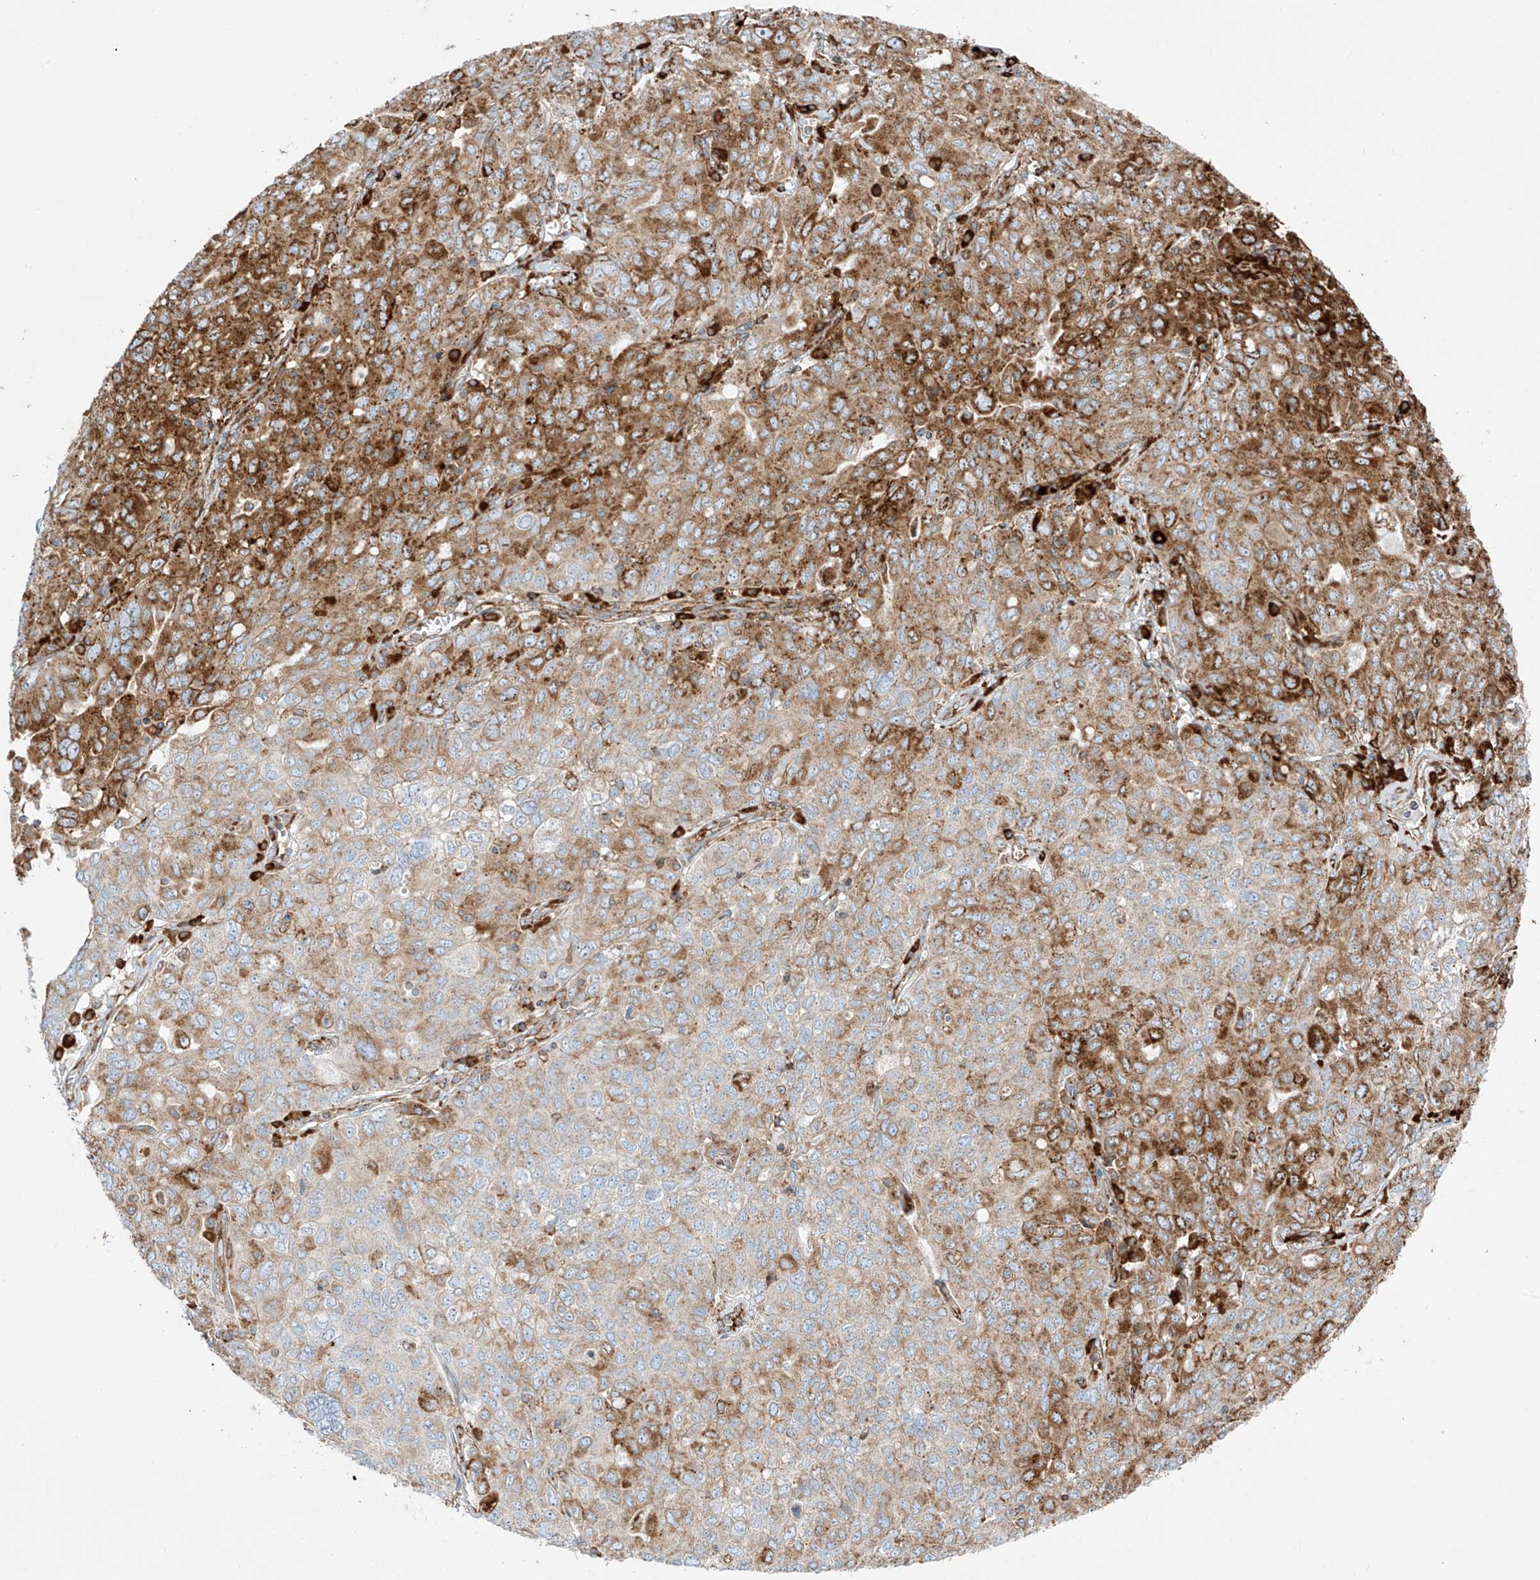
{"staining": {"intensity": "moderate", "quantity": ">75%", "location": "cytoplasmic/membranous"}, "tissue": "ovarian cancer", "cell_type": "Tumor cells", "image_type": "cancer", "snomed": [{"axis": "morphology", "description": "Carcinoma, endometroid"}, {"axis": "topography", "description": "Ovary"}], "caption": "Tumor cells demonstrate medium levels of moderate cytoplasmic/membranous expression in about >75% of cells in ovarian endometroid carcinoma.", "gene": "MX1", "patient": {"sex": "female", "age": 62}}